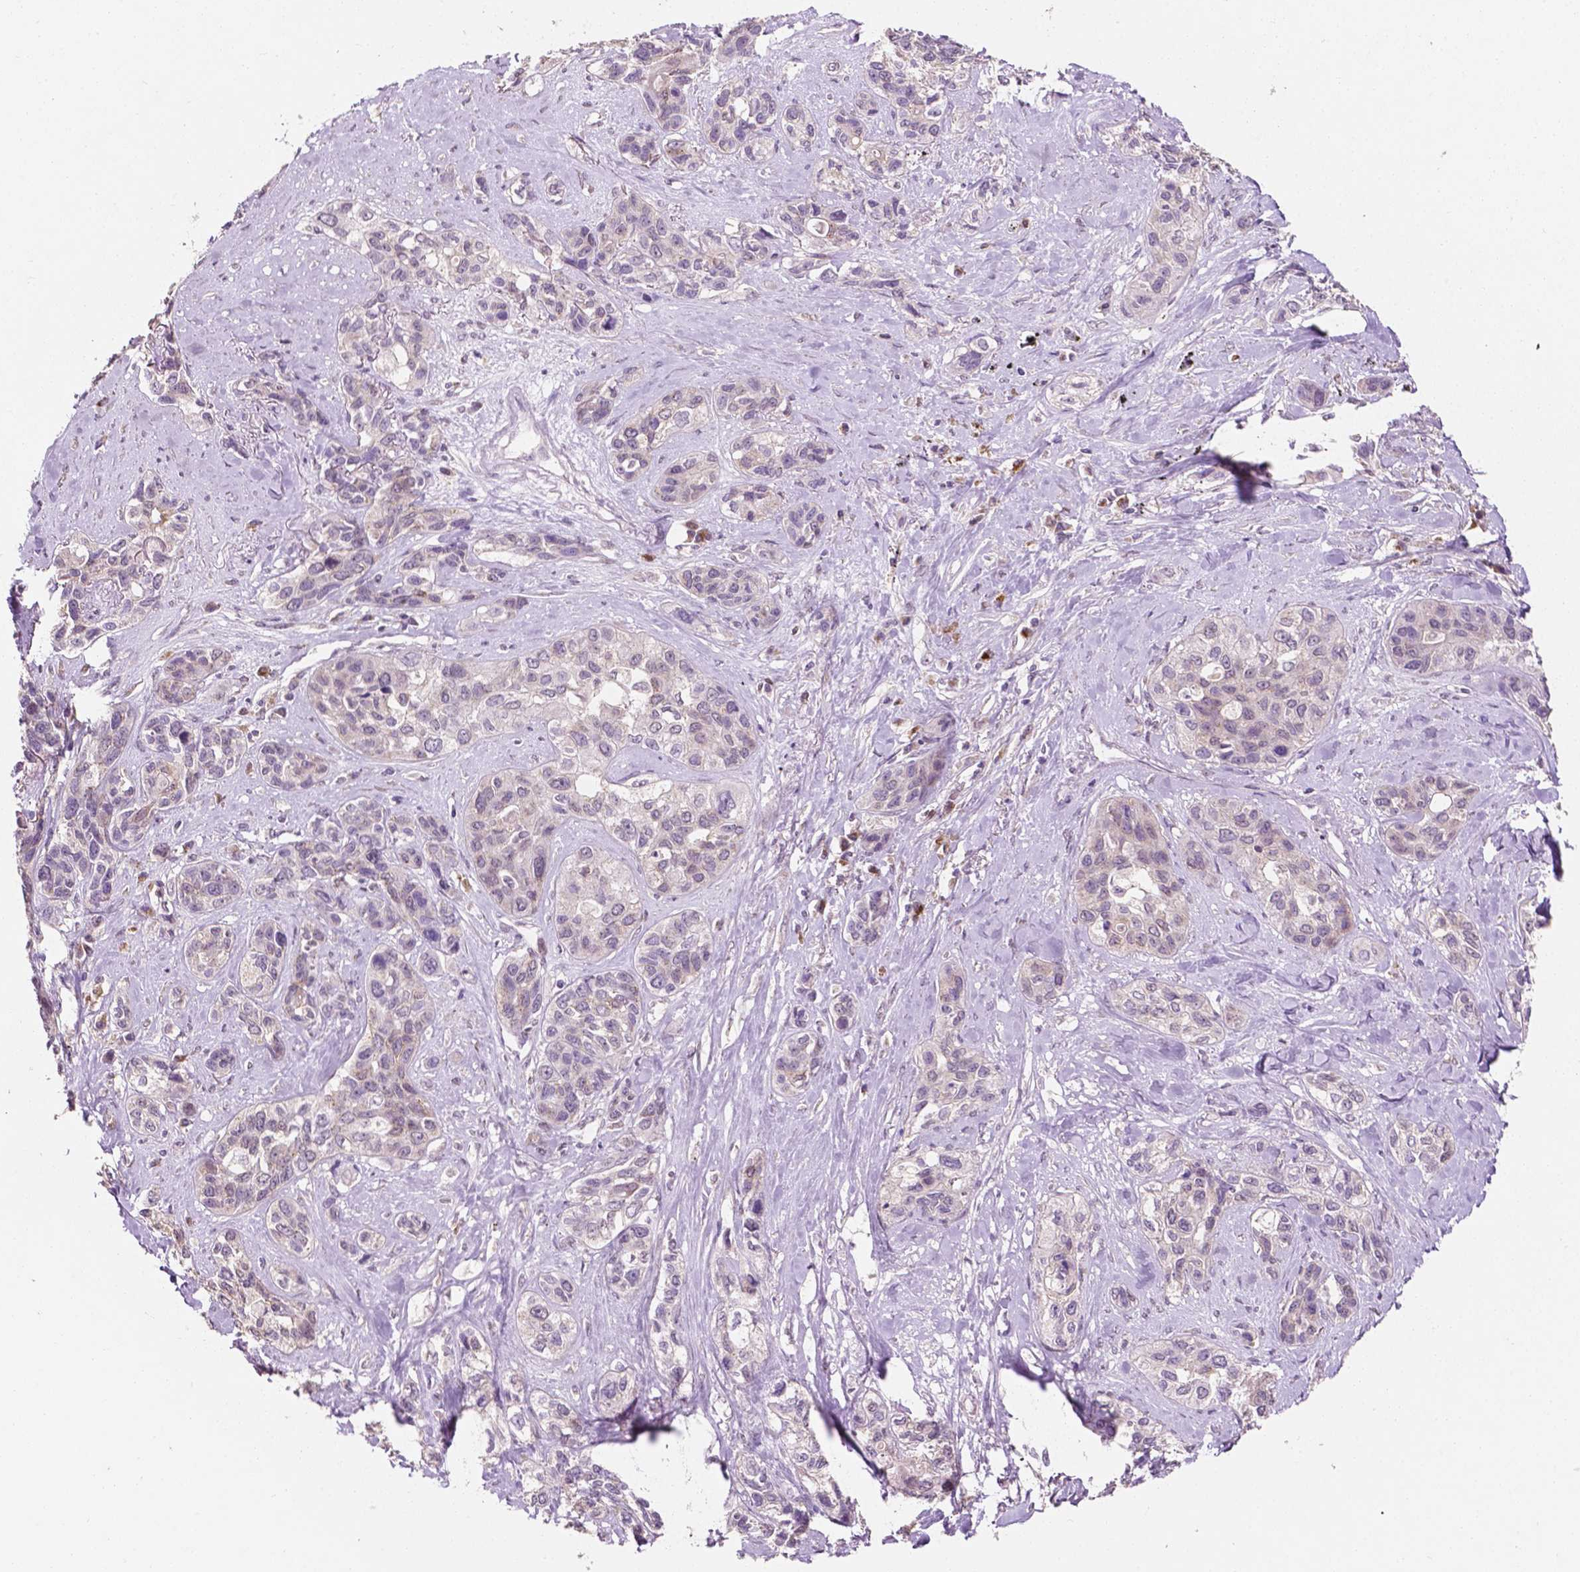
{"staining": {"intensity": "negative", "quantity": "none", "location": "none"}, "tissue": "lung cancer", "cell_type": "Tumor cells", "image_type": "cancer", "snomed": [{"axis": "morphology", "description": "Squamous cell carcinoma, NOS"}, {"axis": "topography", "description": "Lung"}], "caption": "Lung cancer was stained to show a protein in brown. There is no significant positivity in tumor cells. Nuclei are stained in blue.", "gene": "EBAG9", "patient": {"sex": "female", "age": 70}}